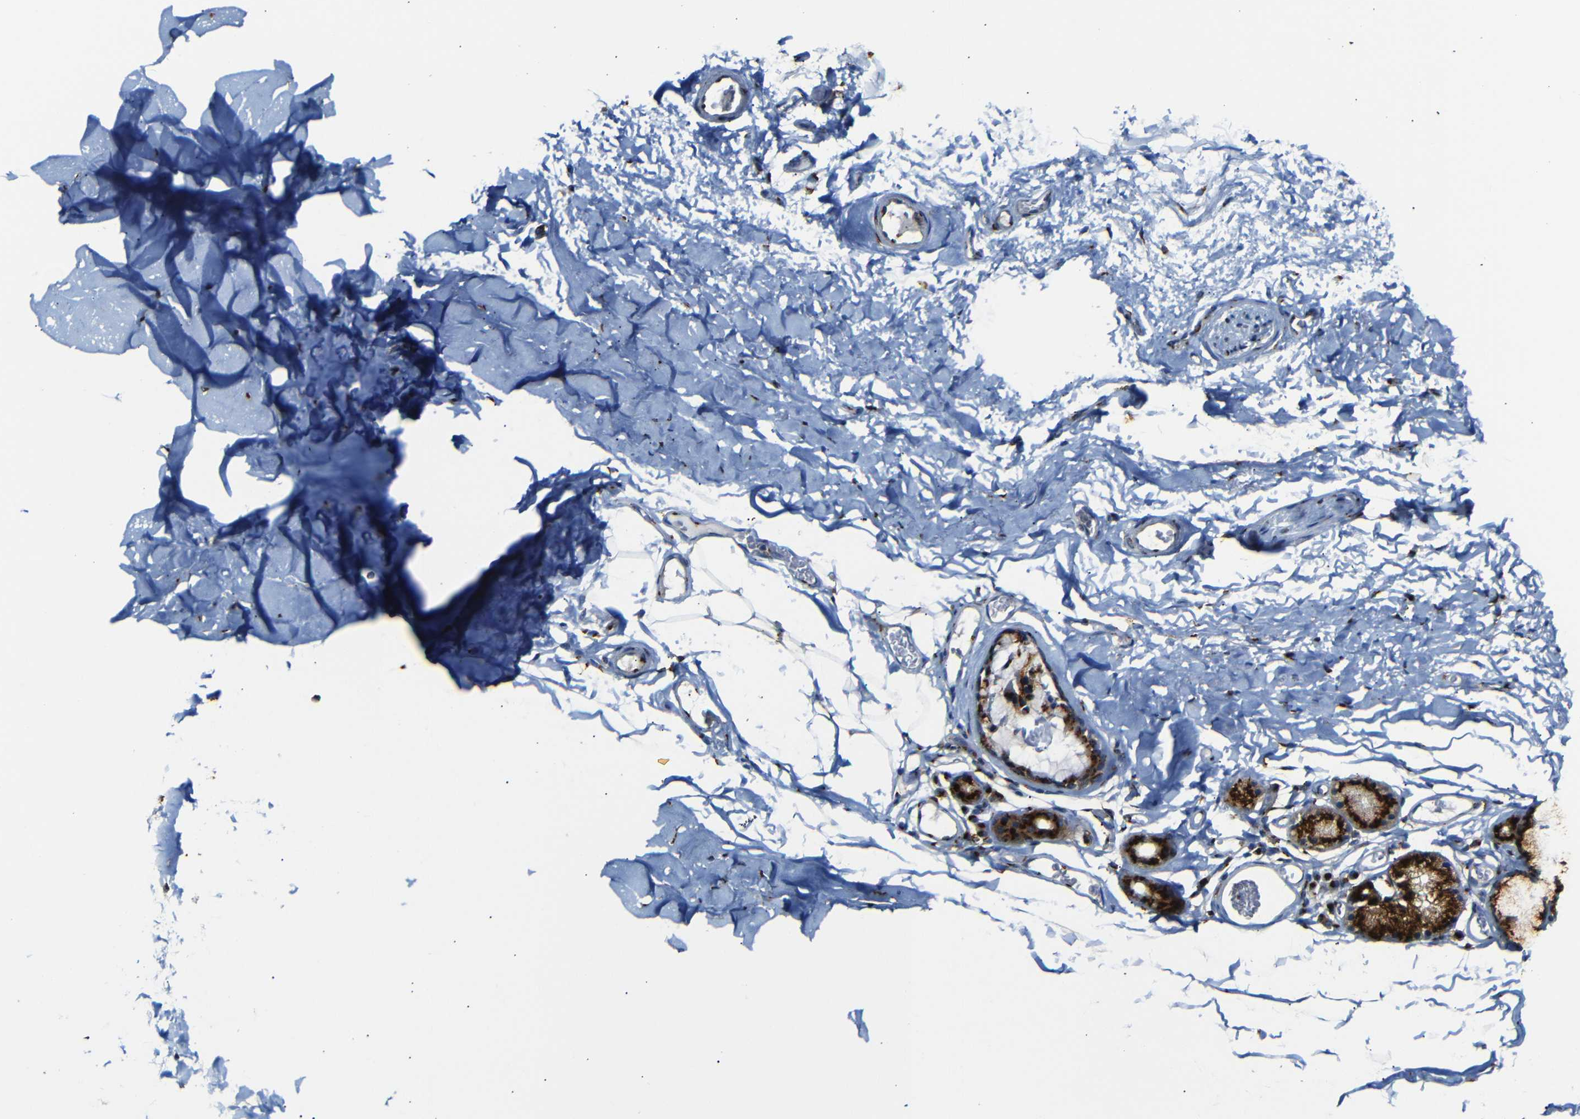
{"staining": {"intensity": "moderate", "quantity": "25%-75%", "location": "cytoplasmic/membranous"}, "tissue": "adipose tissue", "cell_type": "Adipocytes", "image_type": "normal", "snomed": [{"axis": "morphology", "description": "Normal tissue, NOS"}, {"axis": "topography", "description": "Bronchus"}], "caption": "Moderate cytoplasmic/membranous positivity is identified in about 25%-75% of adipocytes in unremarkable adipose tissue.", "gene": "TGOLN2", "patient": {"sex": "female", "age": 73}}